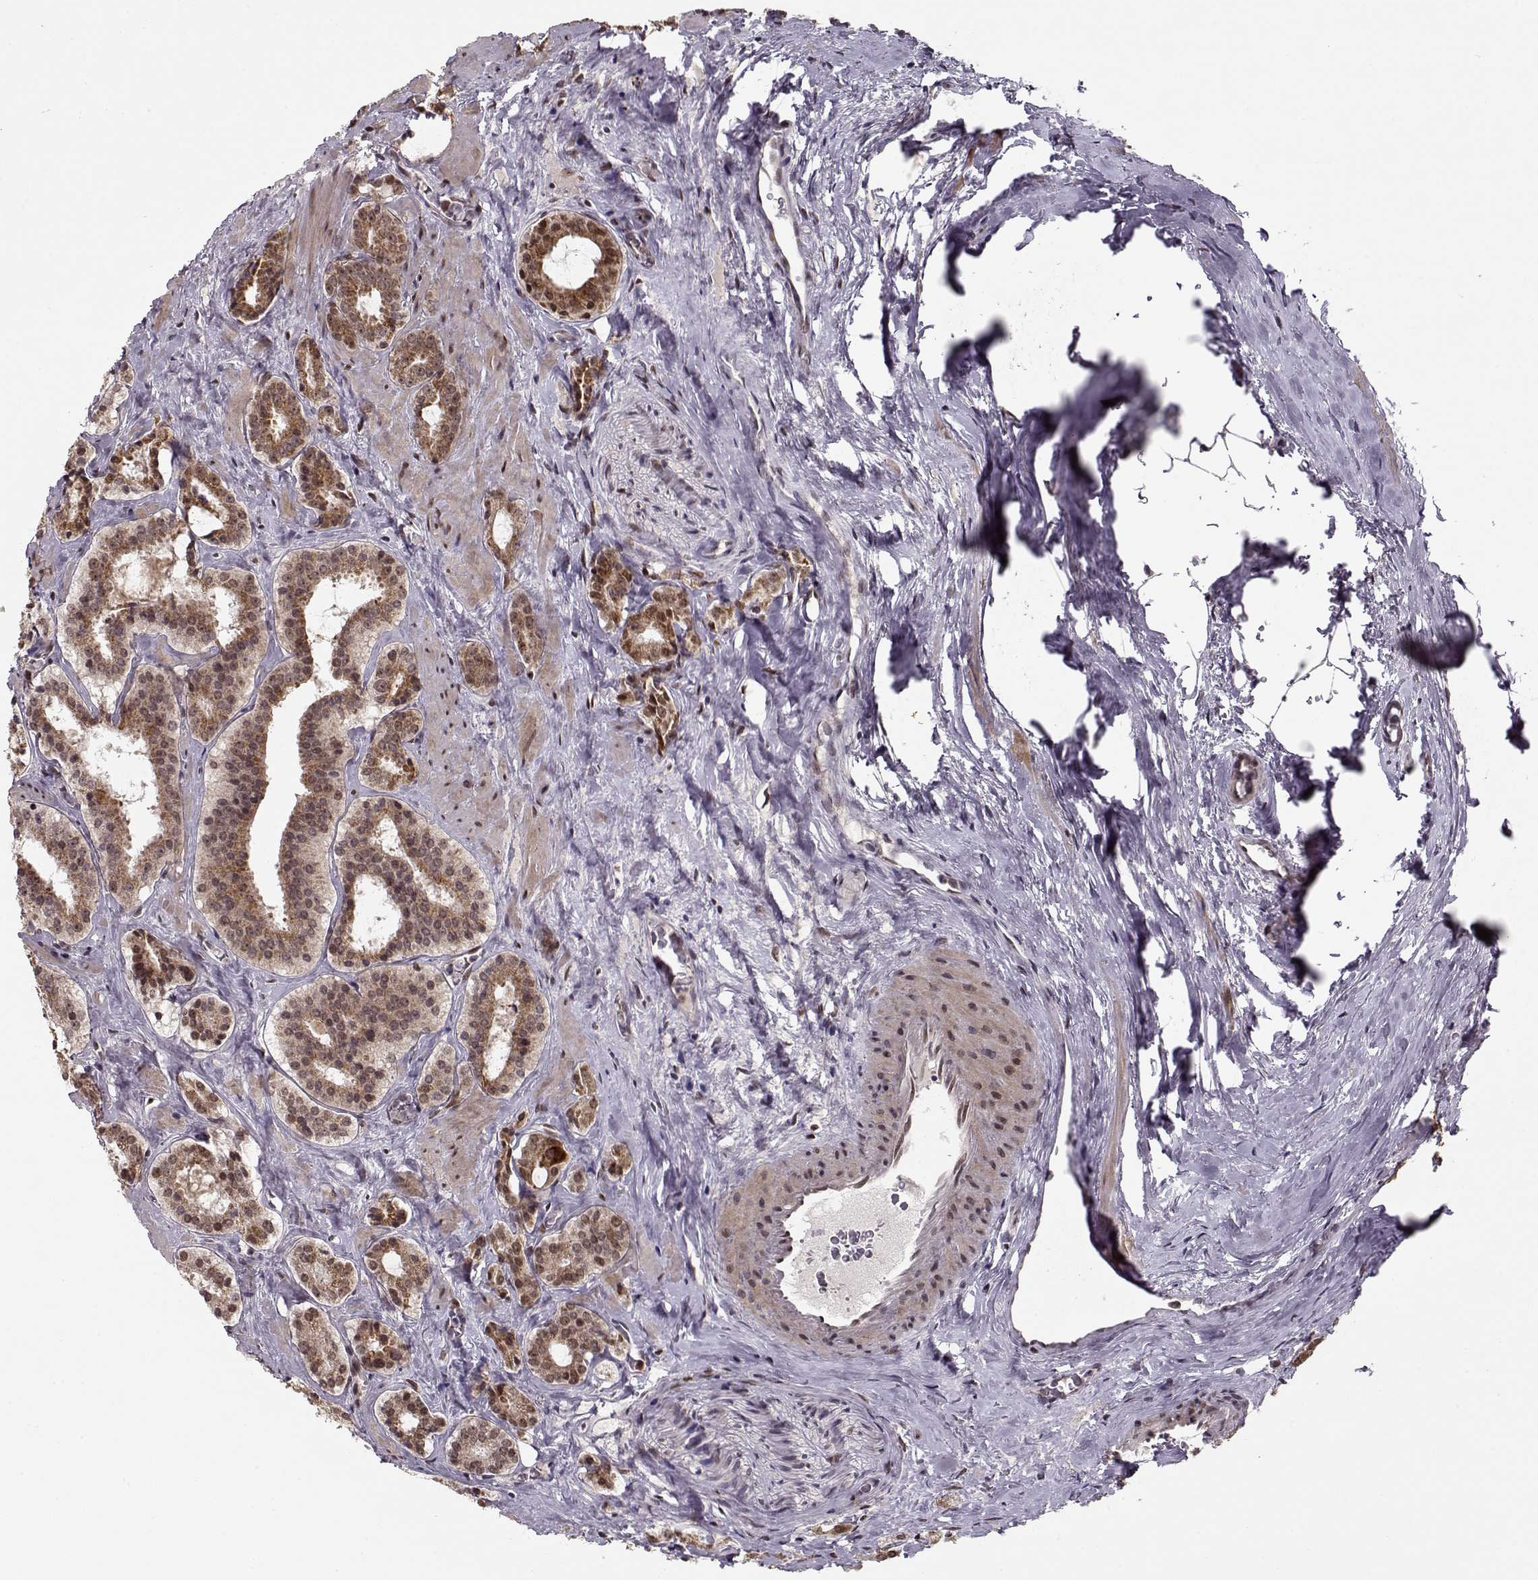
{"staining": {"intensity": "moderate", "quantity": "25%-75%", "location": "cytoplasmic/membranous"}, "tissue": "prostate cancer", "cell_type": "Tumor cells", "image_type": "cancer", "snomed": [{"axis": "morphology", "description": "Adenocarcinoma, NOS"}, {"axis": "morphology", "description": "Adenocarcinoma, High grade"}, {"axis": "topography", "description": "Prostate"}], "caption": "Immunohistochemistry histopathology image of prostate high-grade adenocarcinoma stained for a protein (brown), which exhibits medium levels of moderate cytoplasmic/membranous expression in approximately 25%-75% of tumor cells.", "gene": "RAI1", "patient": {"sex": "male", "age": 62}}